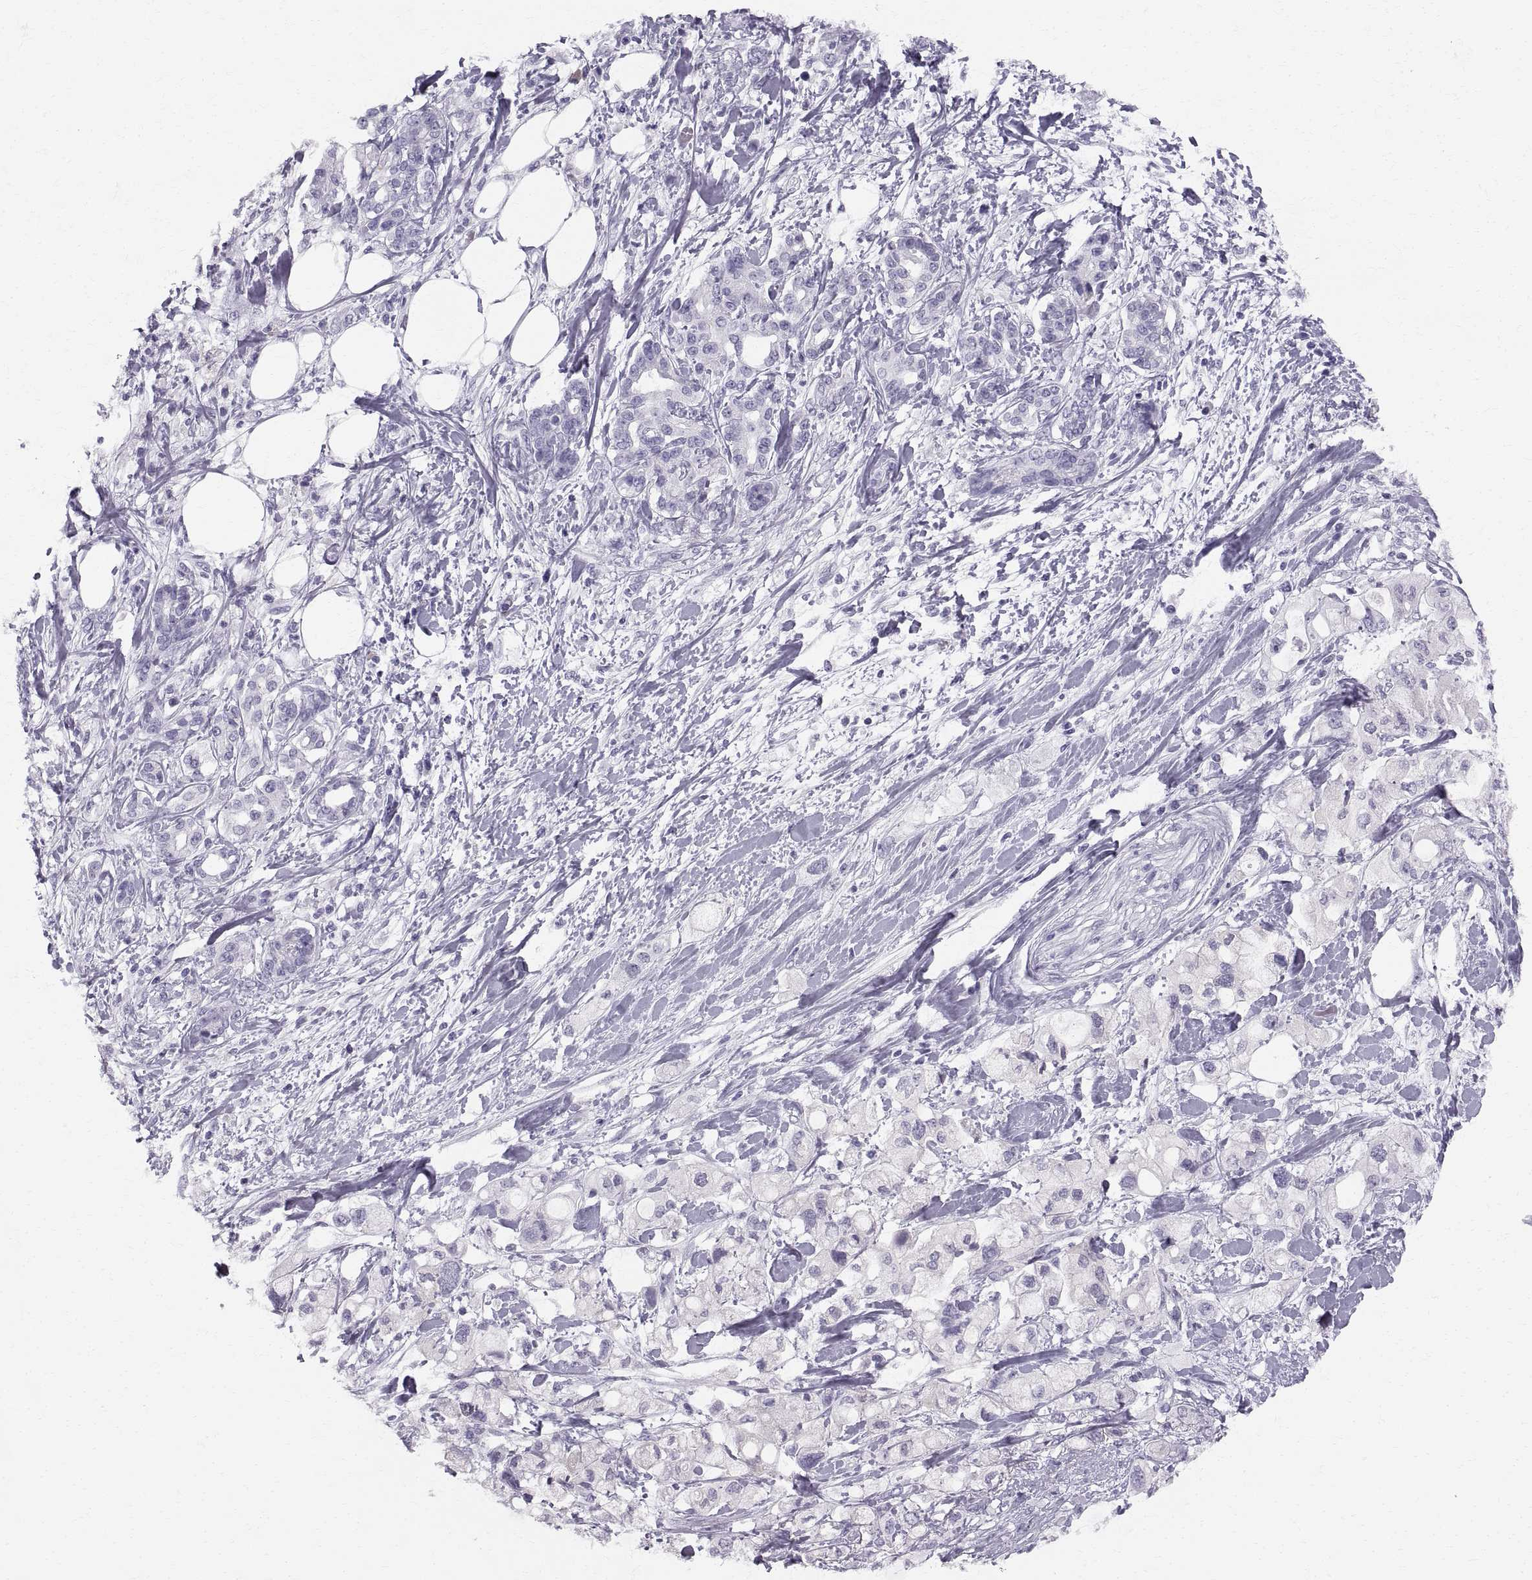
{"staining": {"intensity": "negative", "quantity": "none", "location": "none"}, "tissue": "pancreatic cancer", "cell_type": "Tumor cells", "image_type": "cancer", "snomed": [{"axis": "morphology", "description": "Adenocarcinoma, NOS"}, {"axis": "topography", "description": "Pancreas"}], "caption": "The histopathology image reveals no staining of tumor cells in pancreatic cancer (adenocarcinoma).", "gene": "SLC22A6", "patient": {"sex": "female", "age": 56}}